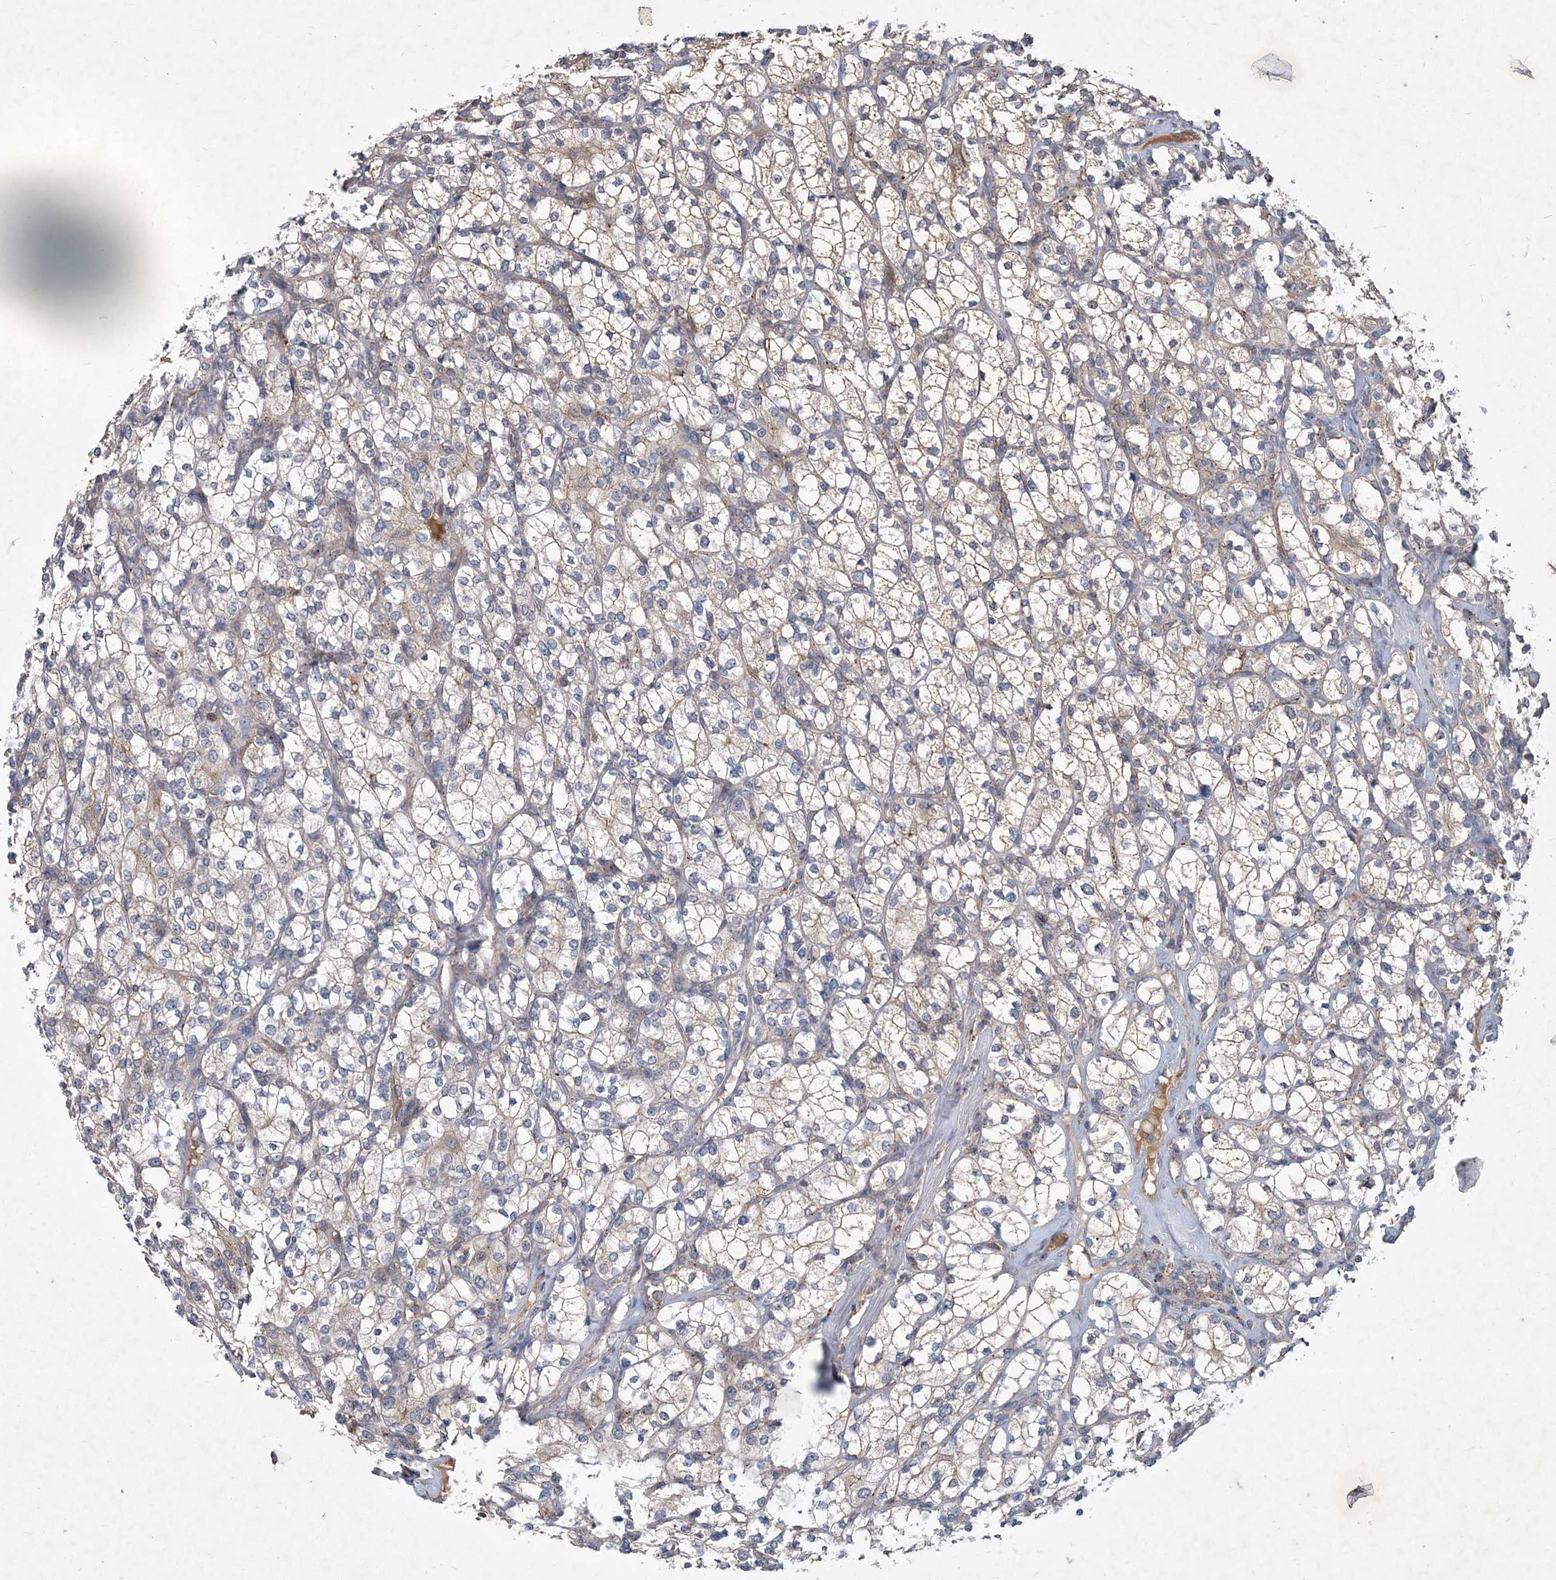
{"staining": {"intensity": "weak", "quantity": ">75%", "location": "cytoplasmic/membranous"}, "tissue": "renal cancer", "cell_type": "Tumor cells", "image_type": "cancer", "snomed": [{"axis": "morphology", "description": "Adenocarcinoma, NOS"}, {"axis": "topography", "description": "Kidney"}], "caption": "IHC image of neoplastic tissue: renal cancer stained using immunohistochemistry displays low levels of weak protein expression localized specifically in the cytoplasmic/membranous of tumor cells, appearing as a cytoplasmic/membranous brown color.", "gene": "RNF25", "patient": {"sex": "male", "age": 77}}